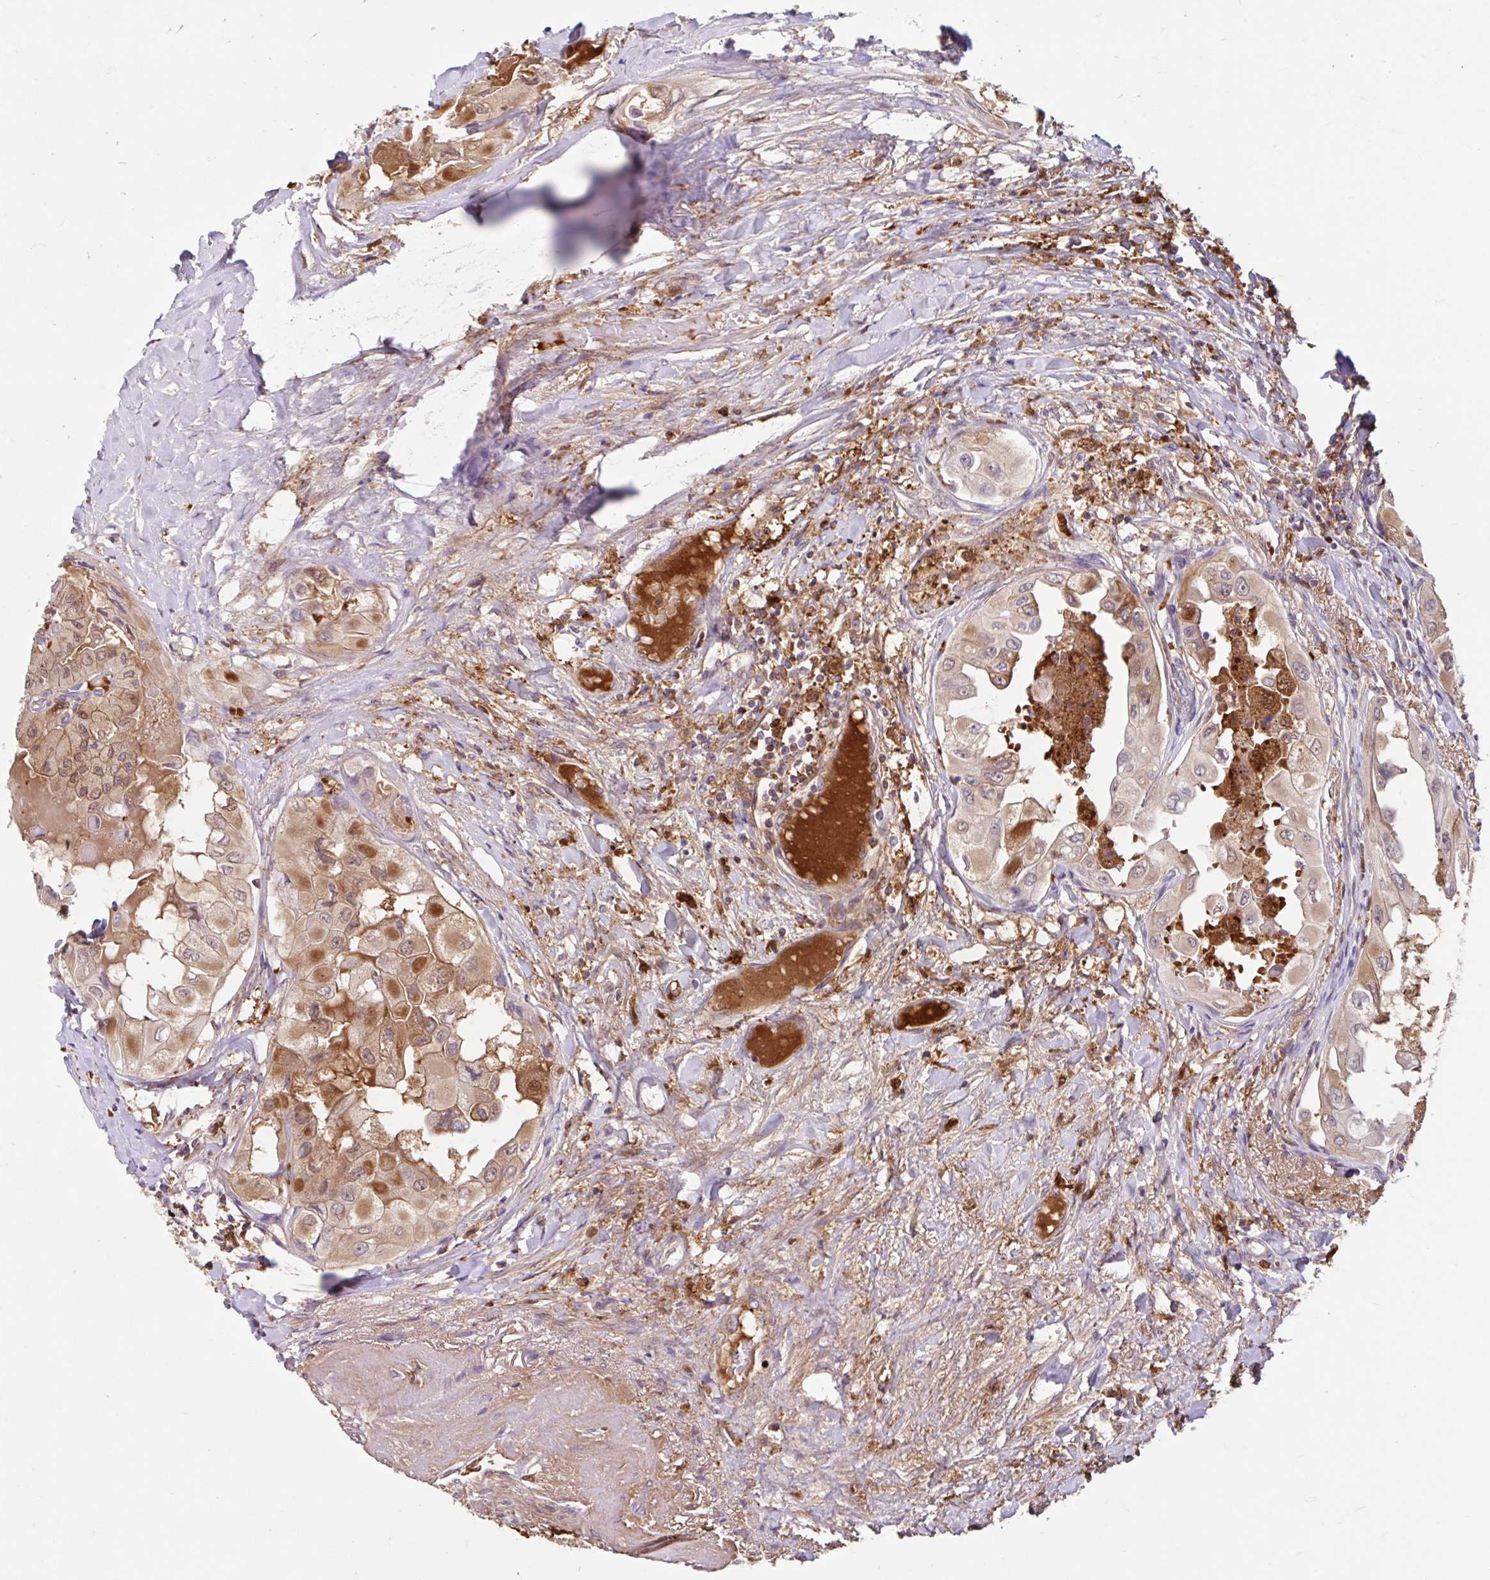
{"staining": {"intensity": "moderate", "quantity": ">75%", "location": "nuclear"}, "tissue": "thyroid cancer", "cell_type": "Tumor cells", "image_type": "cancer", "snomed": [{"axis": "morphology", "description": "Normal tissue, NOS"}, {"axis": "morphology", "description": "Papillary adenocarcinoma, NOS"}, {"axis": "topography", "description": "Thyroid gland"}], "caption": "IHC image of neoplastic tissue: human papillary adenocarcinoma (thyroid) stained using IHC demonstrates medium levels of moderate protein expression localized specifically in the nuclear of tumor cells, appearing as a nuclear brown color.", "gene": "BLVRA", "patient": {"sex": "female", "age": 59}}